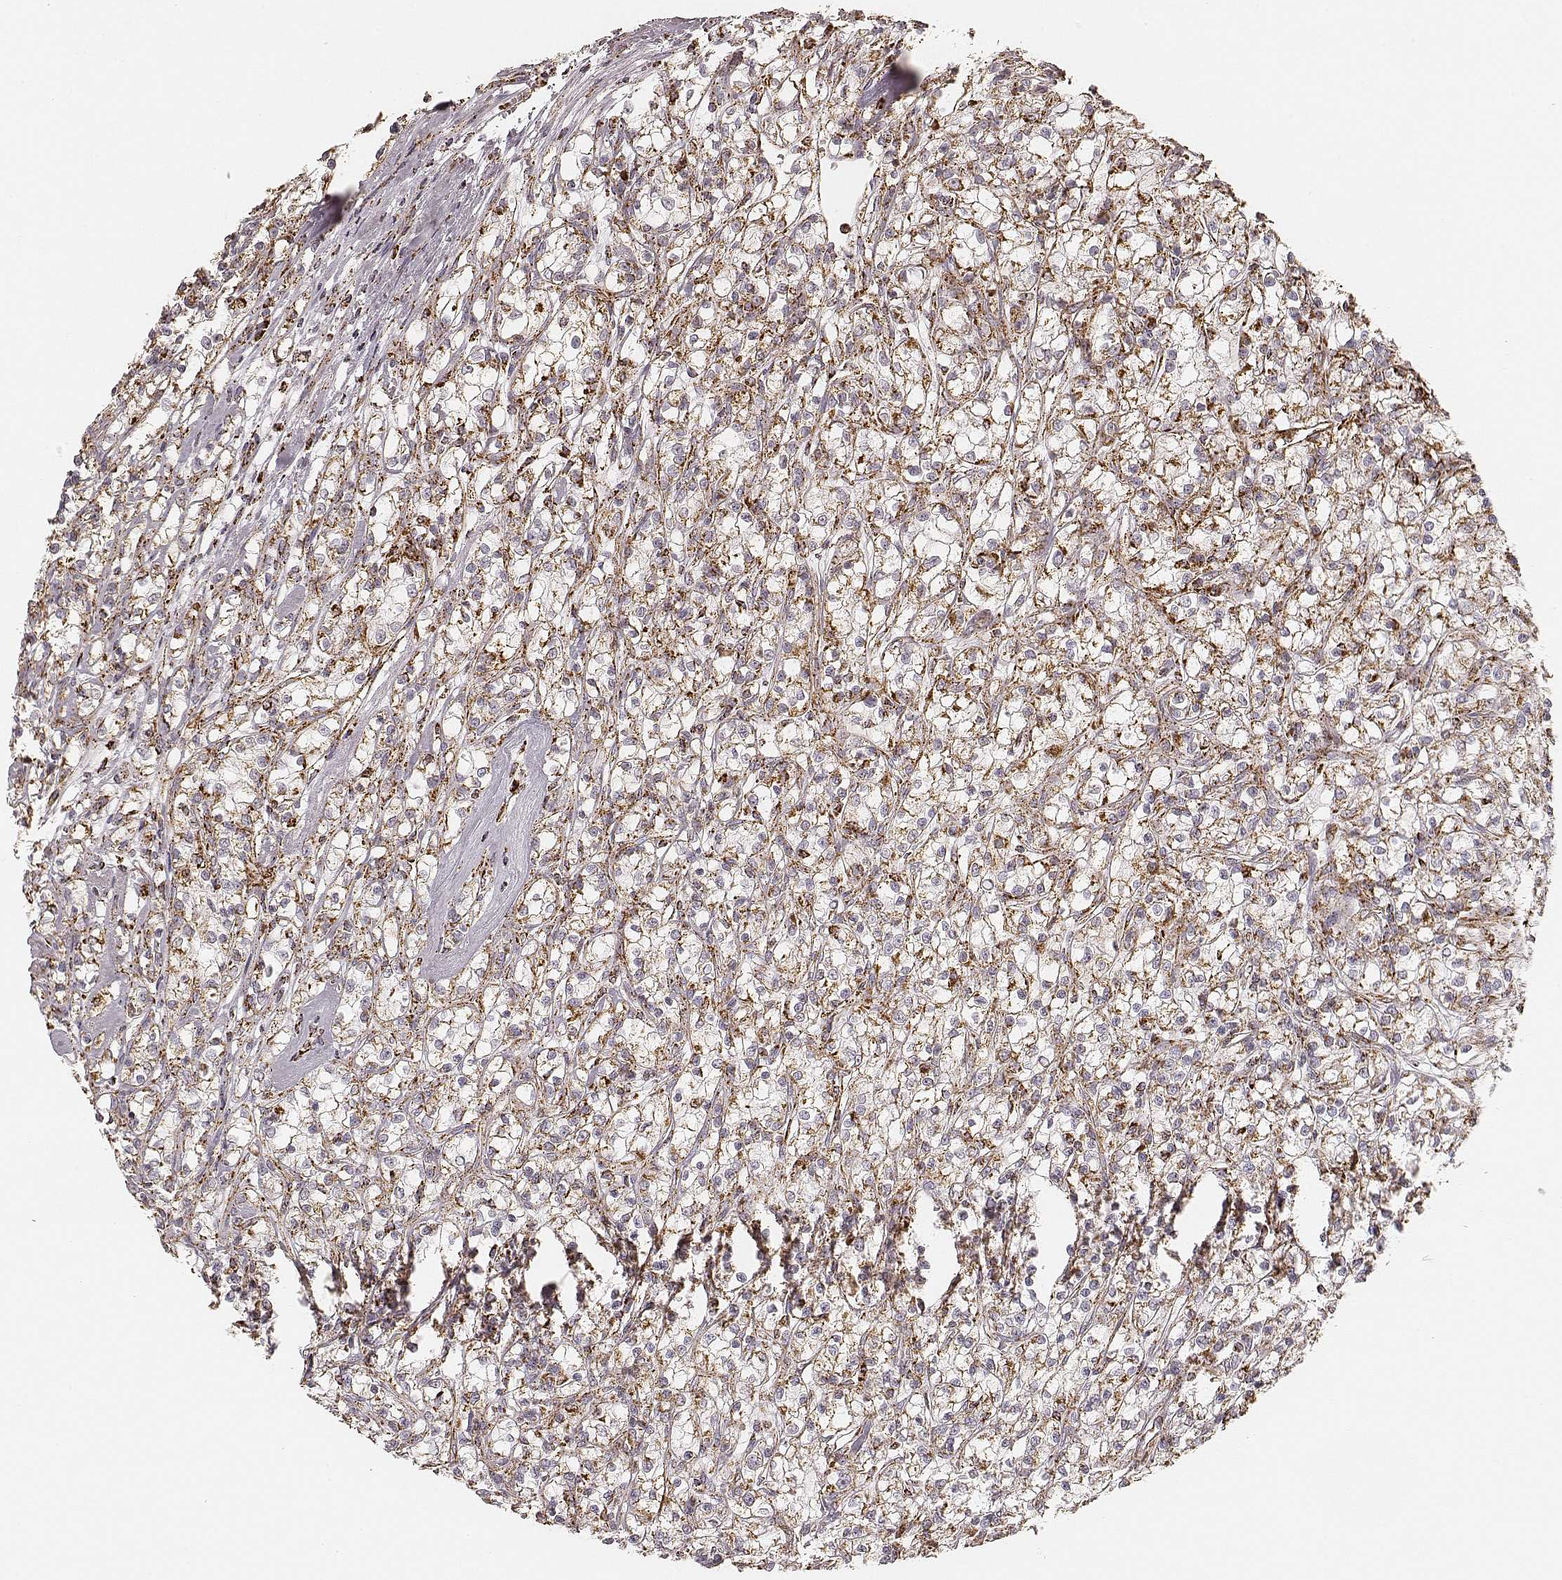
{"staining": {"intensity": "moderate", "quantity": ">75%", "location": "cytoplasmic/membranous"}, "tissue": "renal cancer", "cell_type": "Tumor cells", "image_type": "cancer", "snomed": [{"axis": "morphology", "description": "Adenocarcinoma, NOS"}, {"axis": "topography", "description": "Kidney"}], "caption": "Immunohistochemical staining of human adenocarcinoma (renal) displays medium levels of moderate cytoplasmic/membranous expression in about >75% of tumor cells.", "gene": "CS", "patient": {"sex": "female", "age": 59}}